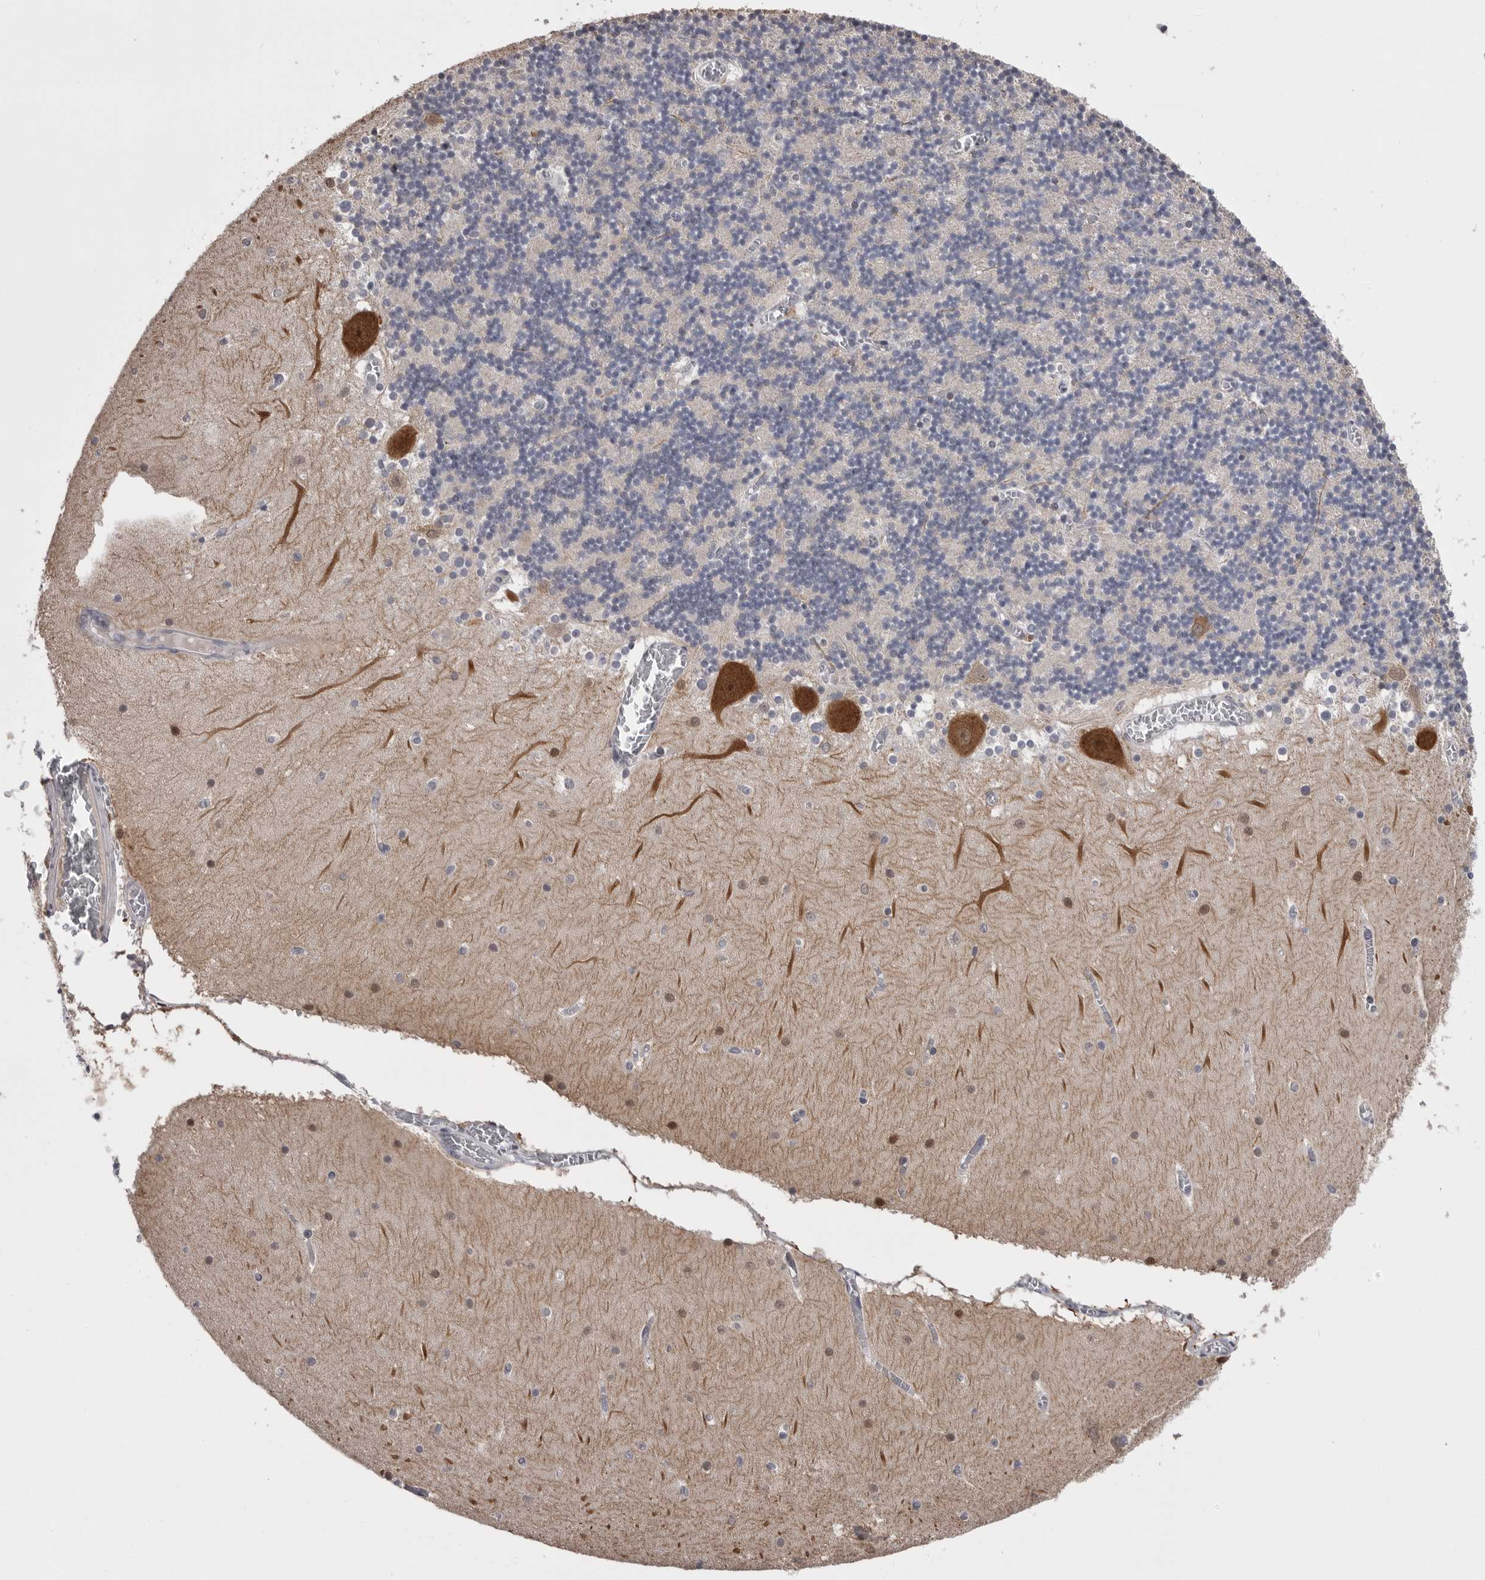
{"staining": {"intensity": "negative", "quantity": "none", "location": "none"}, "tissue": "cerebellum", "cell_type": "Cells in granular layer", "image_type": "normal", "snomed": [{"axis": "morphology", "description": "Normal tissue, NOS"}, {"axis": "topography", "description": "Cerebellum"}], "caption": "DAB (3,3'-diaminobenzidine) immunohistochemical staining of normal cerebellum reveals no significant positivity in cells in granular layer.", "gene": "DLG2", "patient": {"sex": "female", "age": 28}}